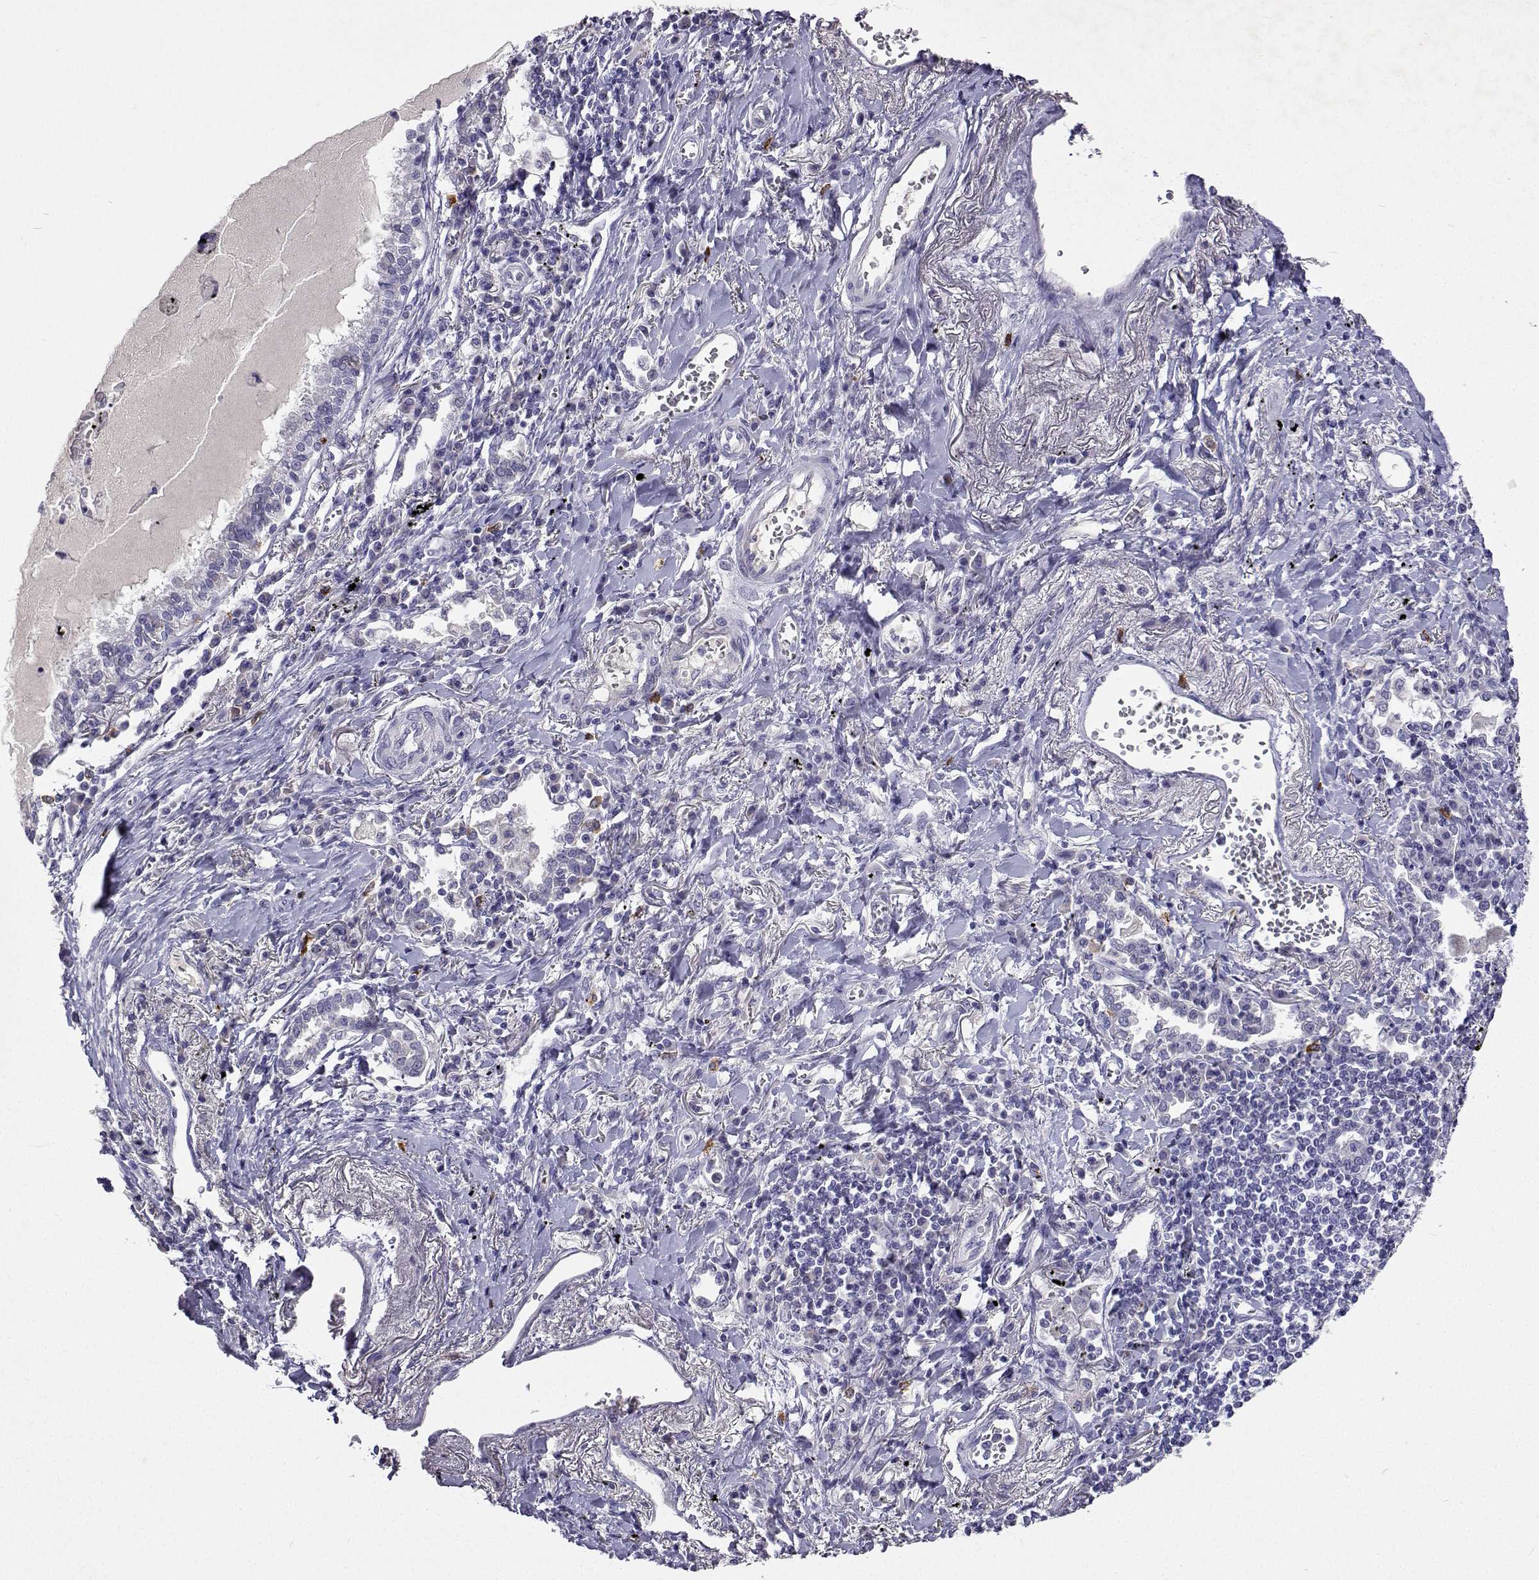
{"staining": {"intensity": "negative", "quantity": "none", "location": "none"}, "tissue": "lung cancer", "cell_type": "Tumor cells", "image_type": "cancer", "snomed": [{"axis": "morphology", "description": "Squamous cell carcinoma, NOS"}, {"axis": "topography", "description": "Lung"}], "caption": "IHC photomicrograph of human lung cancer stained for a protein (brown), which displays no expression in tumor cells.", "gene": "CFAP44", "patient": {"sex": "male", "age": 82}}